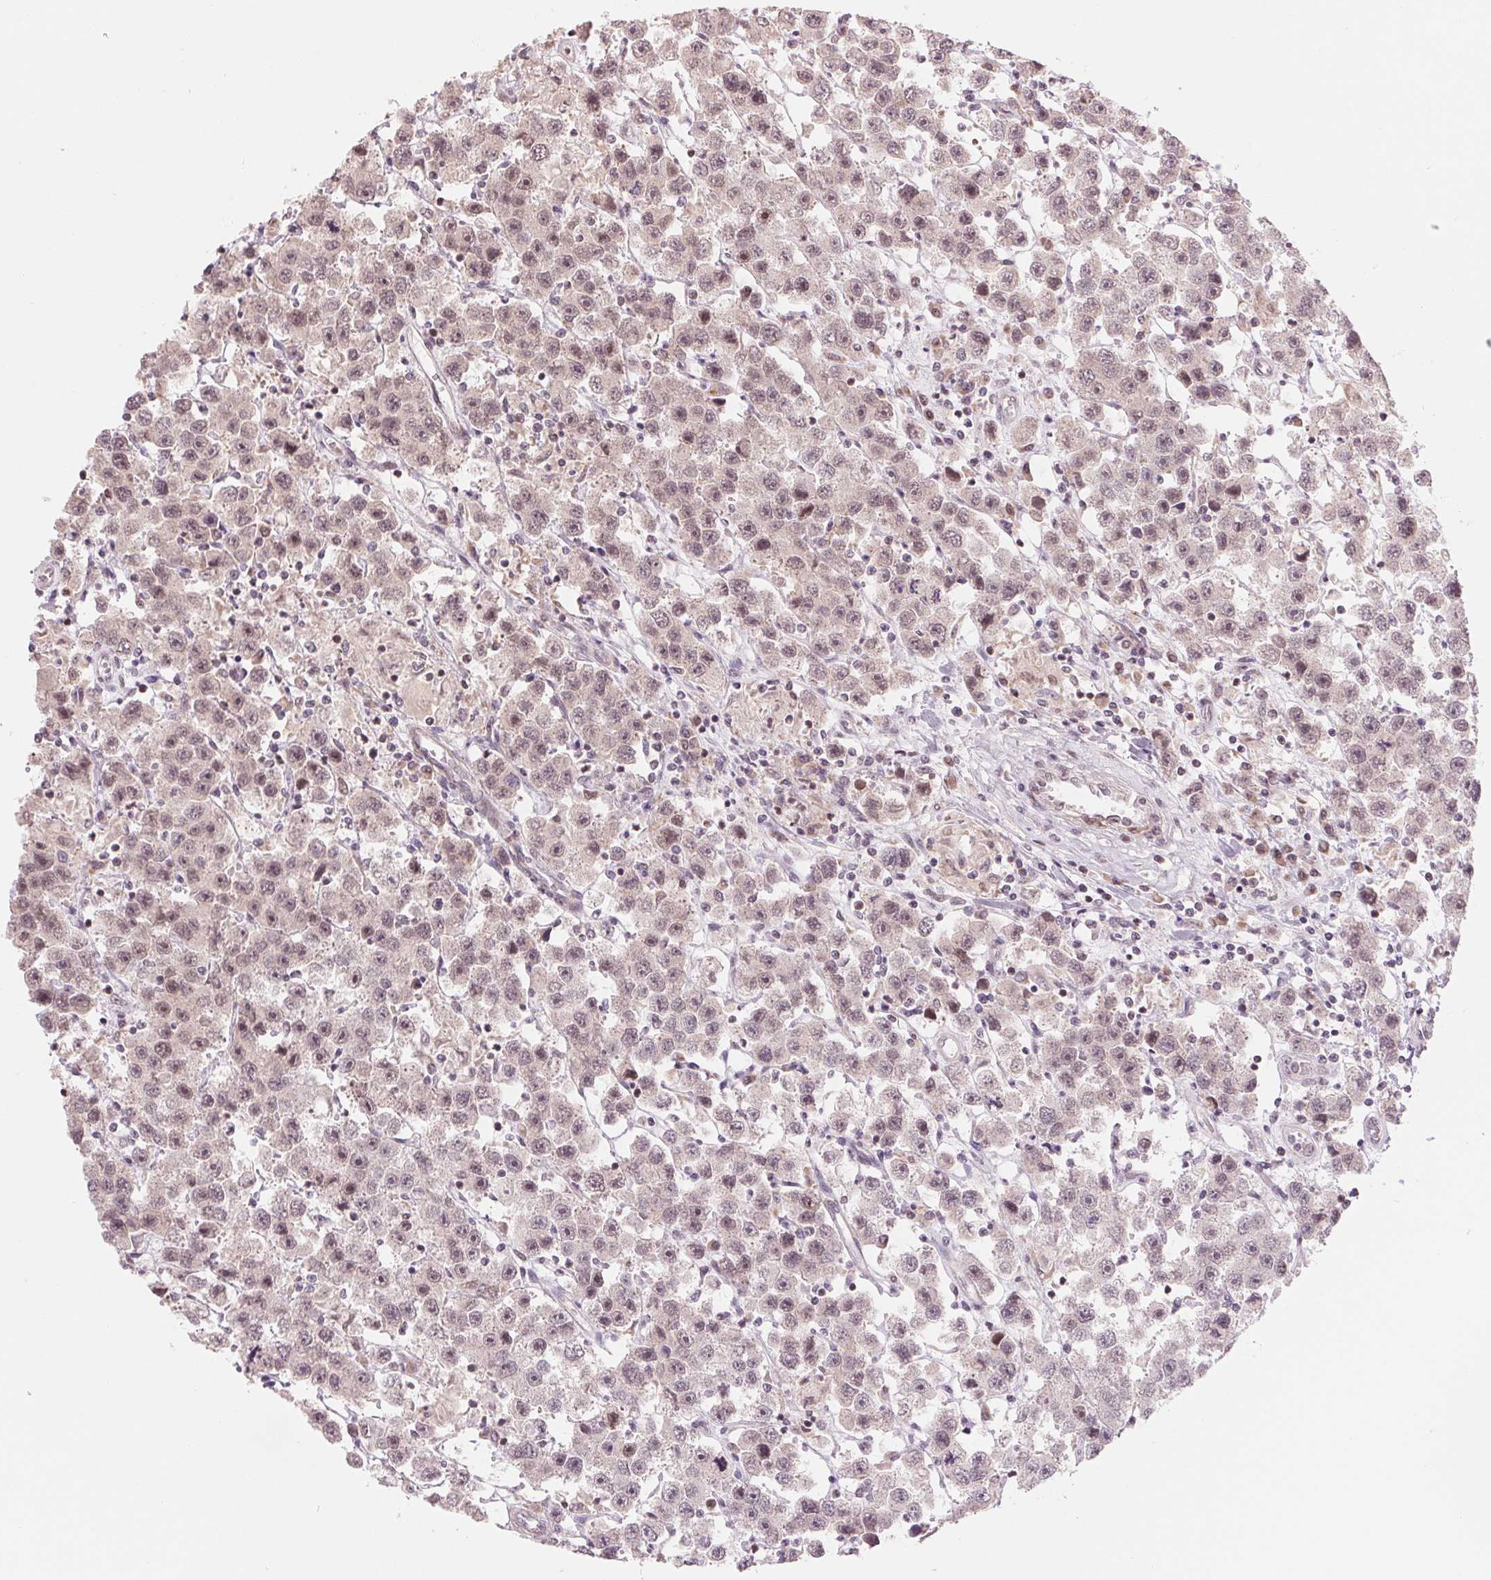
{"staining": {"intensity": "weak", "quantity": "<25%", "location": "nuclear"}, "tissue": "testis cancer", "cell_type": "Tumor cells", "image_type": "cancer", "snomed": [{"axis": "morphology", "description": "Seminoma, NOS"}, {"axis": "topography", "description": "Testis"}], "caption": "DAB (3,3'-diaminobenzidine) immunohistochemical staining of testis cancer (seminoma) shows no significant staining in tumor cells.", "gene": "ARHGAP32", "patient": {"sex": "male", "age": 45}}